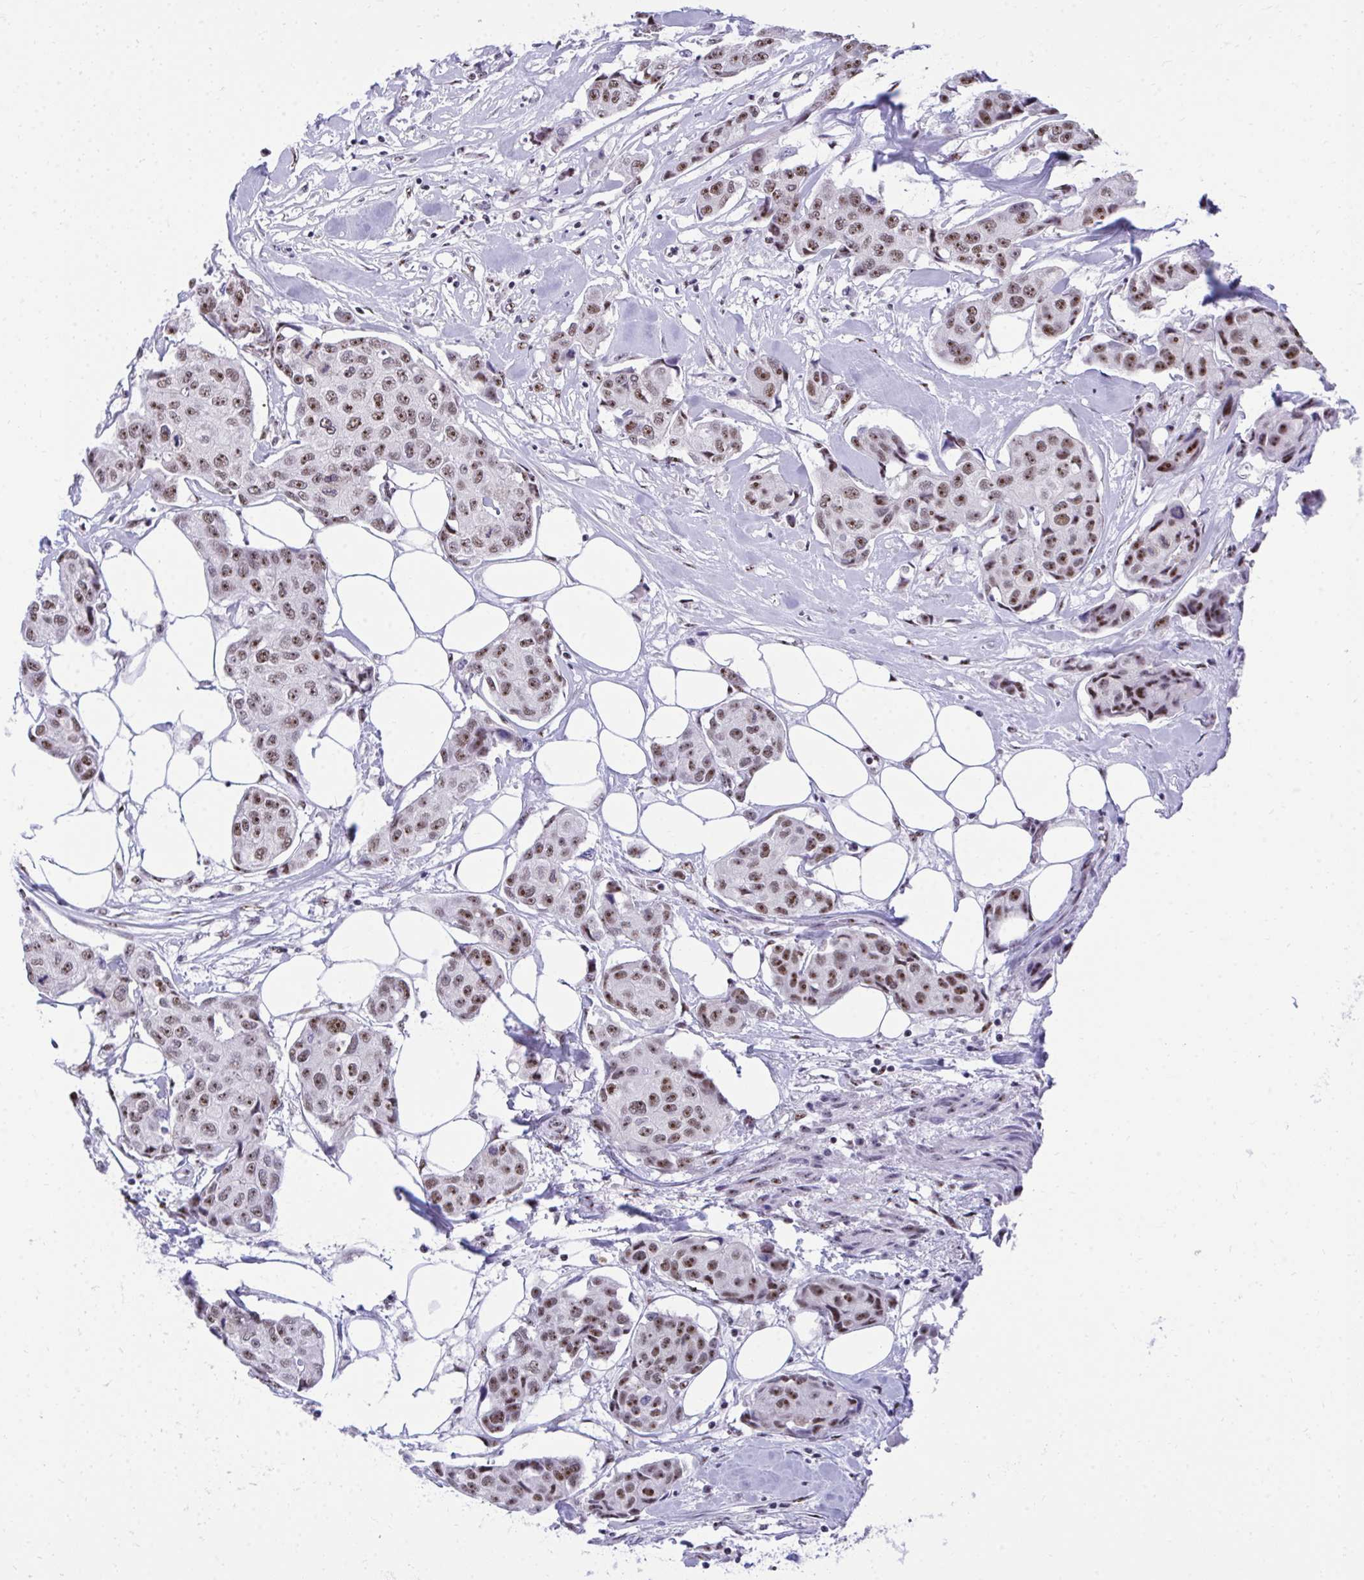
{"staining": {"intensity": "moderate", "quantity": ">75%", "location": "nuclear"}, "tissue": "breast cancer", "cell_type": "Tumor cells", "image_type": "cancer", "snomed": [{"axis": "morphology", "description": "Duct carcinoma"}, {"axis": "topography", "description": "Breast"}, {"axis": "topography", "description": "Lymph node"}], "caption": "There is medium levels of moderate nuclear staining in tumor cells of breast cancer (infiltrating ductal carcinoma), as demonstrated by immunohistochemical staining (brown color).", "gene": "PELP1", "patient": {"sex": "female", "age": 80}}